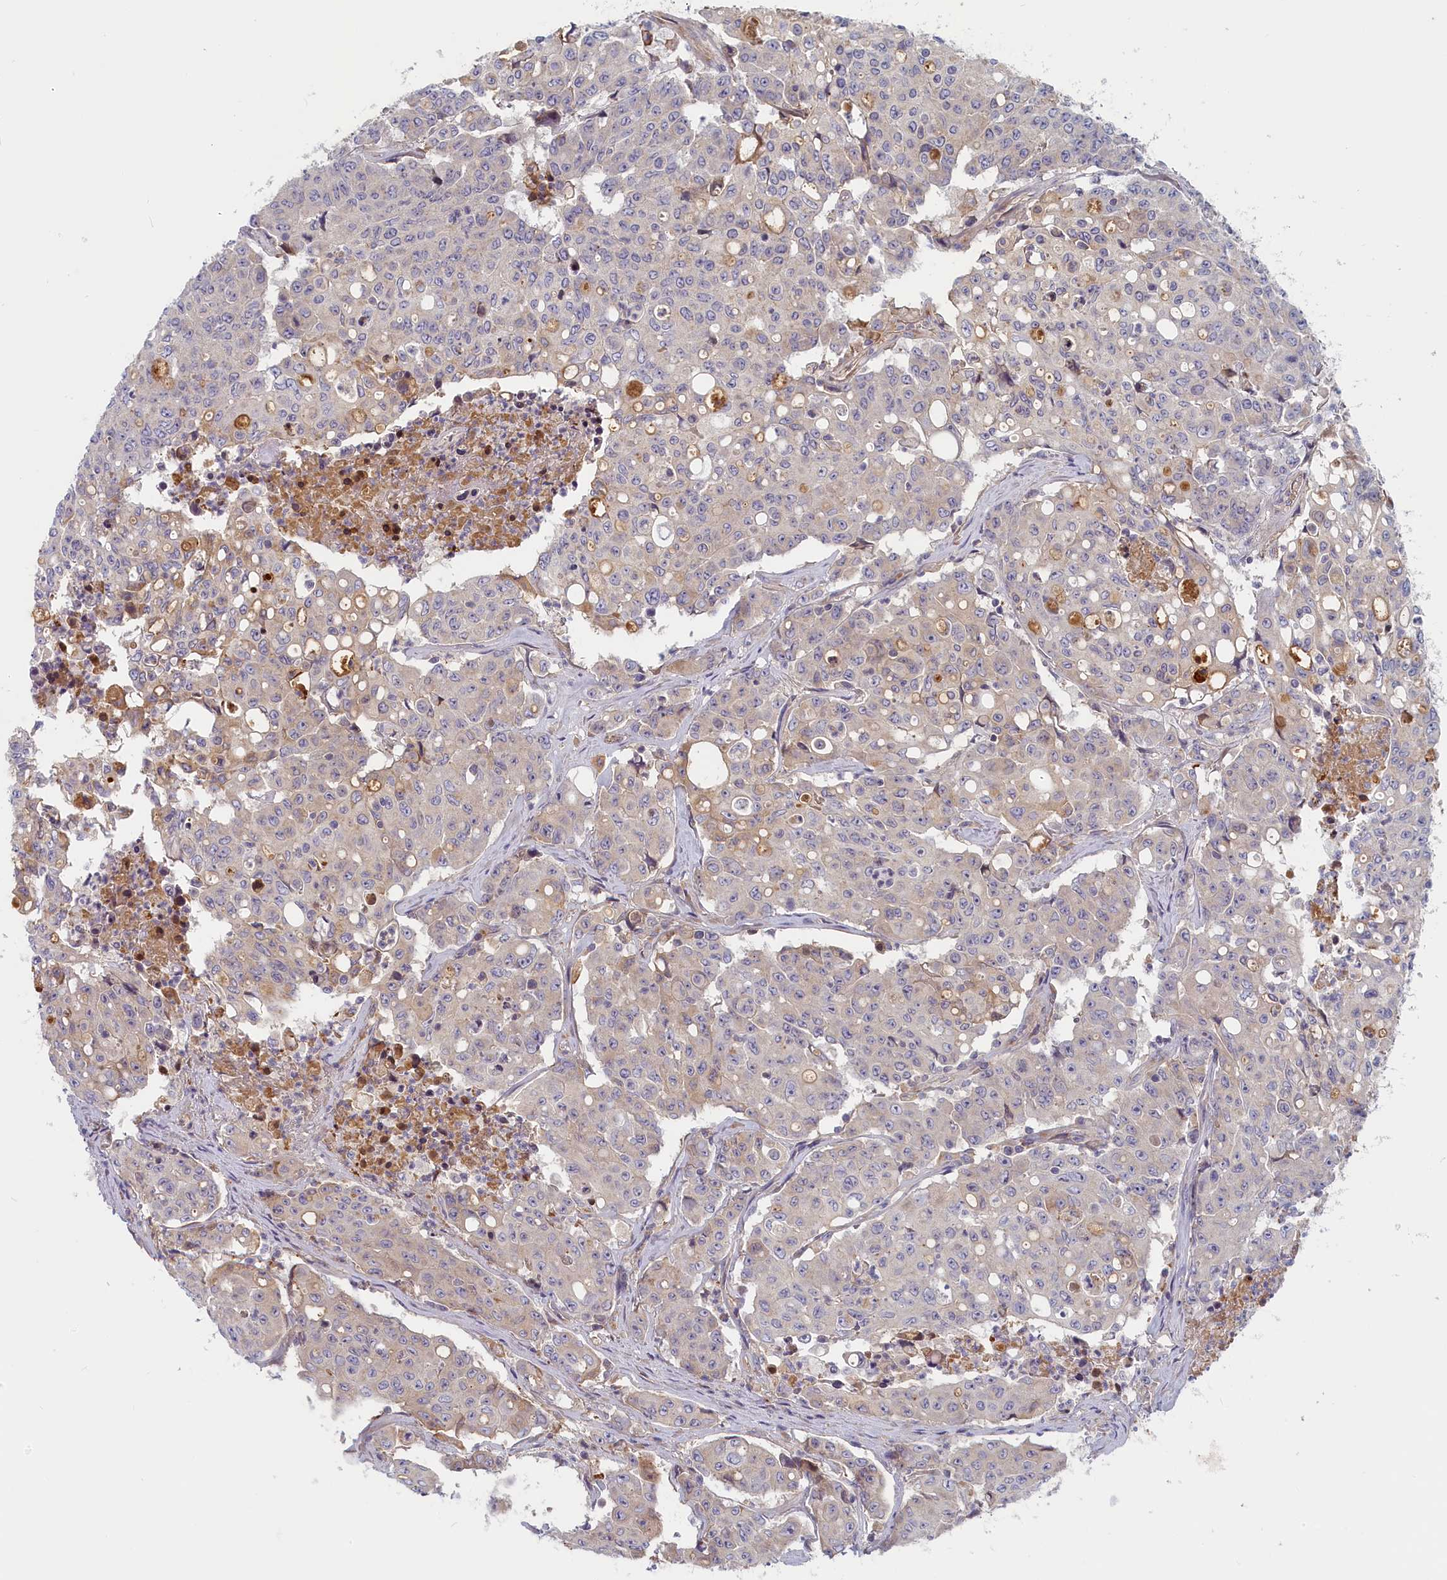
{"staining": {"intensity": "negative", "quantity": "none", "location": "none"}, "tissue": "colorectal cancer", "cell_type": "Tumor cells", "image_type": "cancer", "snomed": [{"axis": "morphology", "description": "Adenocarcinoma, NOS"}, {"axis": "topography", "description": "Colon"}], "caption": "Tumor cells show no significant expression in adenocarcinoma (colorectal). (DAB immunohistochemistry (IHC), high magnification).", "gene": "STX16", "patient": {"sex": "male", "age": 51}}